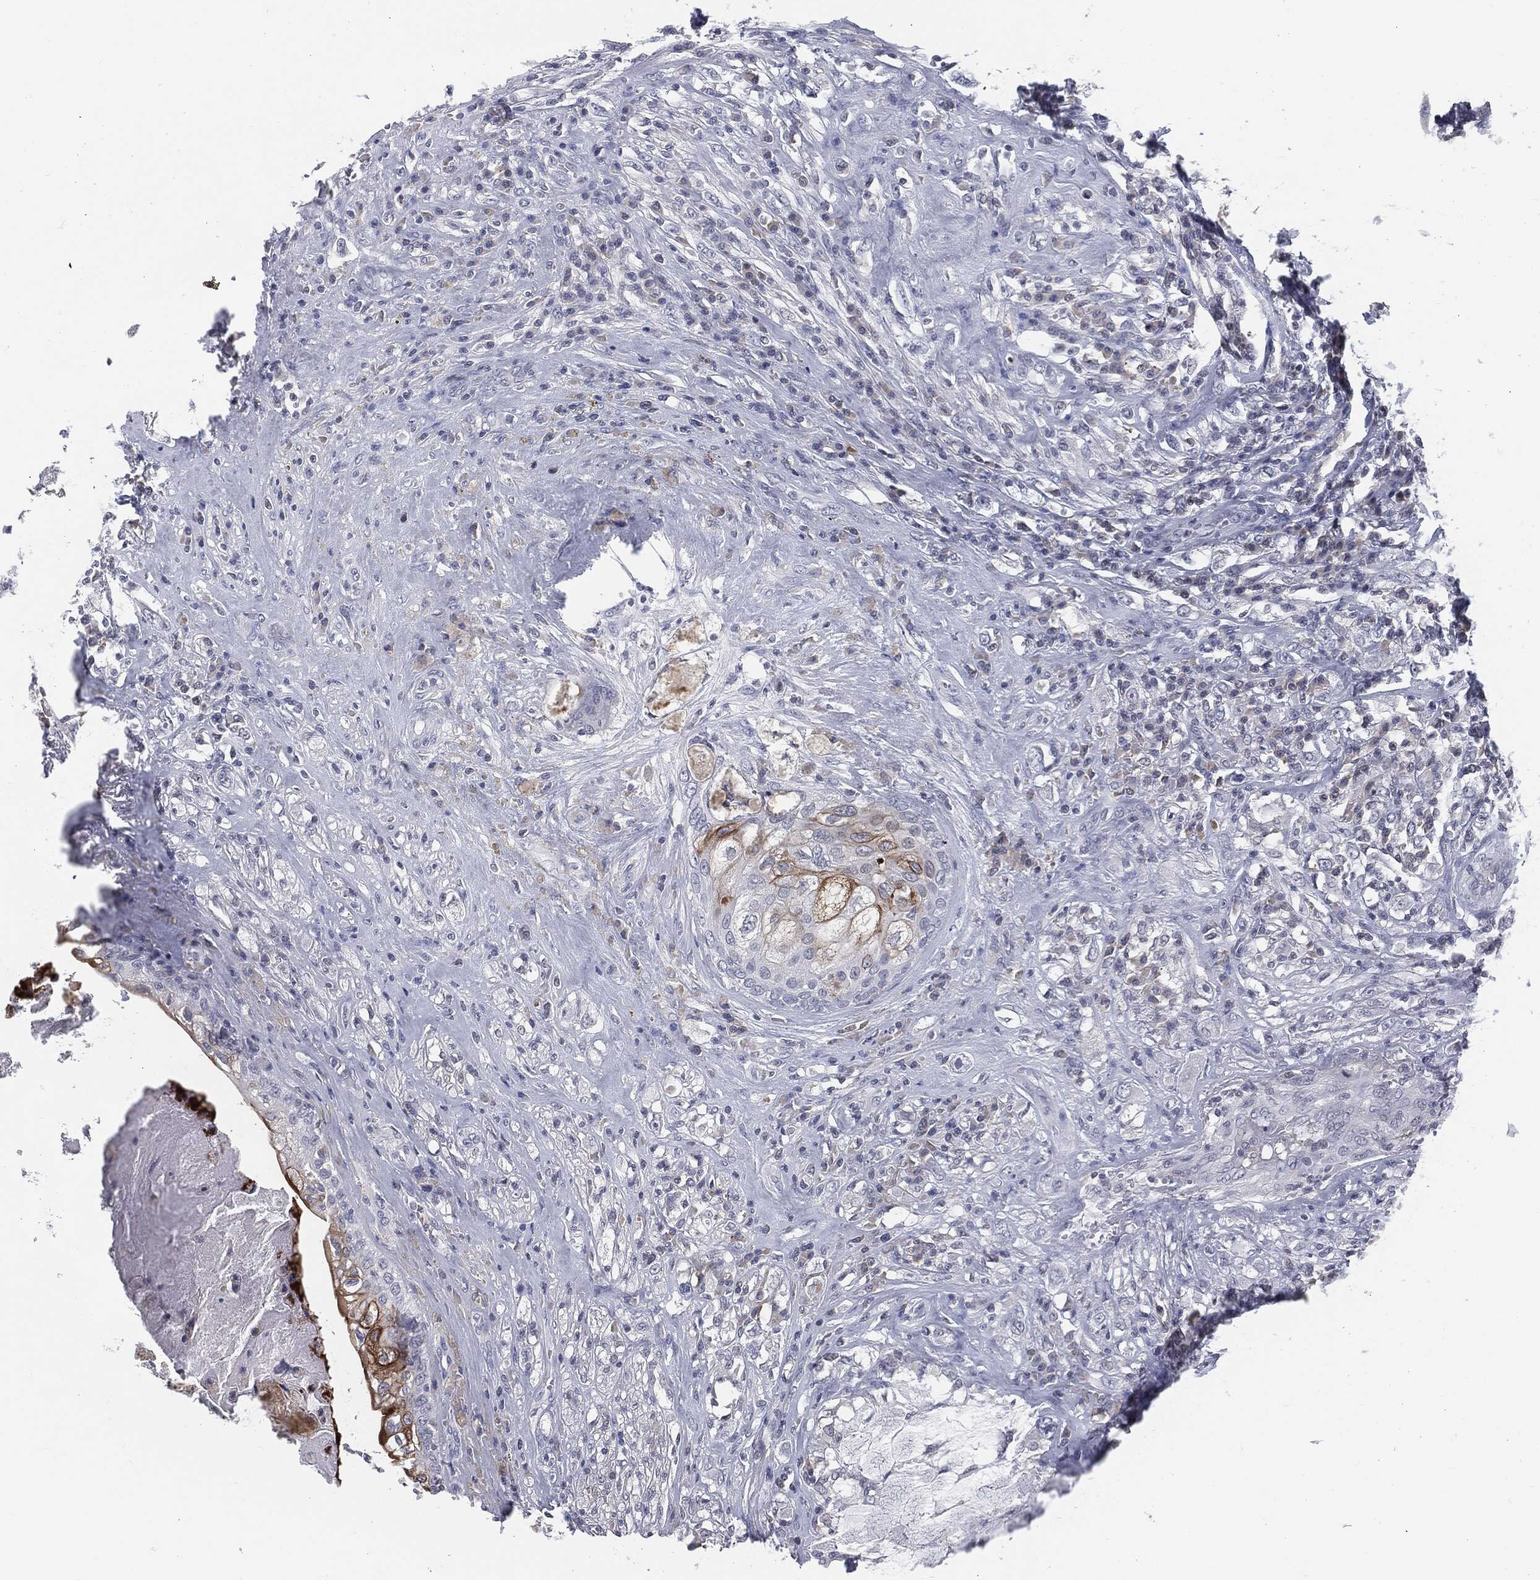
{"staining": {"intensity": "moderate", "quantity": "<25%", "location": "cytoplasmic/membranous"}, "tissue": "testis cancer", "cell_type": "Tumor cells", "image_type": "cancer", "snomed": [{"axis": "morphology", "description": "Necrosis, NOS"}, {"axis": "morphology", "description": "Carcinoma, Embryonal, NOS"}, {"axis": "topography", "description": "Testis"}], "caption": "Immunohistochemistry photomicrograph of neoplastic tissue: human testis cancer (embryonal carcinoma) stained using immunohistochemistry demonstrates low levels of moderate protein expression localized specifically in the cytoplasmic/membranous of tumor cells, appearing as a cytoplasmic/membranous brown color.", "gene": "PROM1", "patient": {"sex": "male", "age": 19}}